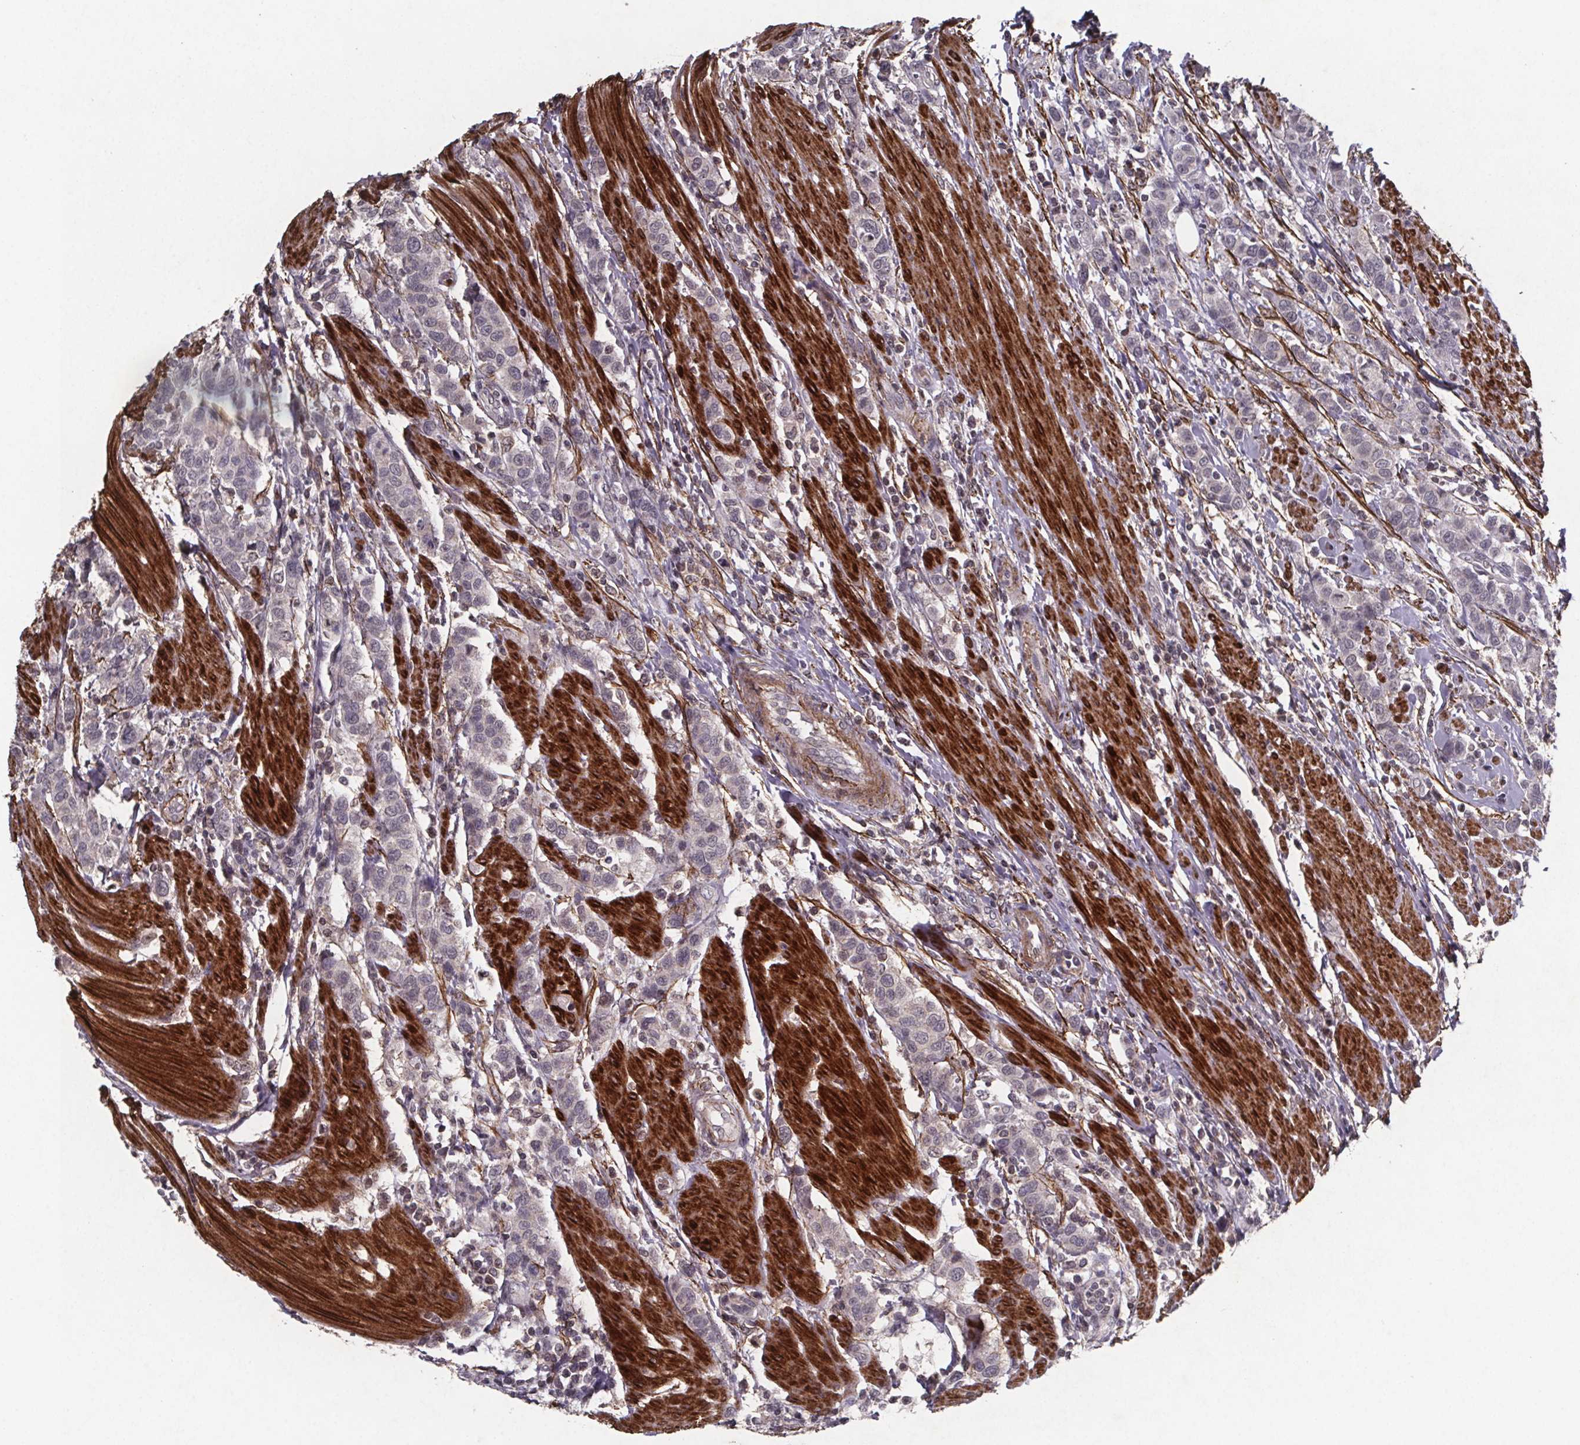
{"staining": {"intensity": "negative", "quantity": "none", "location": "none"}, "tissue": "urothelial cancer", "cell_type": "Tumor cells", "image_type": "cancer", "snomed": [{"axis": "morphology", "description": "Urothelial carcinoma, High grade"}, {"axis": "topography", "description": "Urinary bladder"}], "caption": "Immunohistochemical staining of human urothelial cancer exhibits no significant positivity in tumor cells.", "gene": "PALLD", "patient": {"sex": "female", "age": 58}}